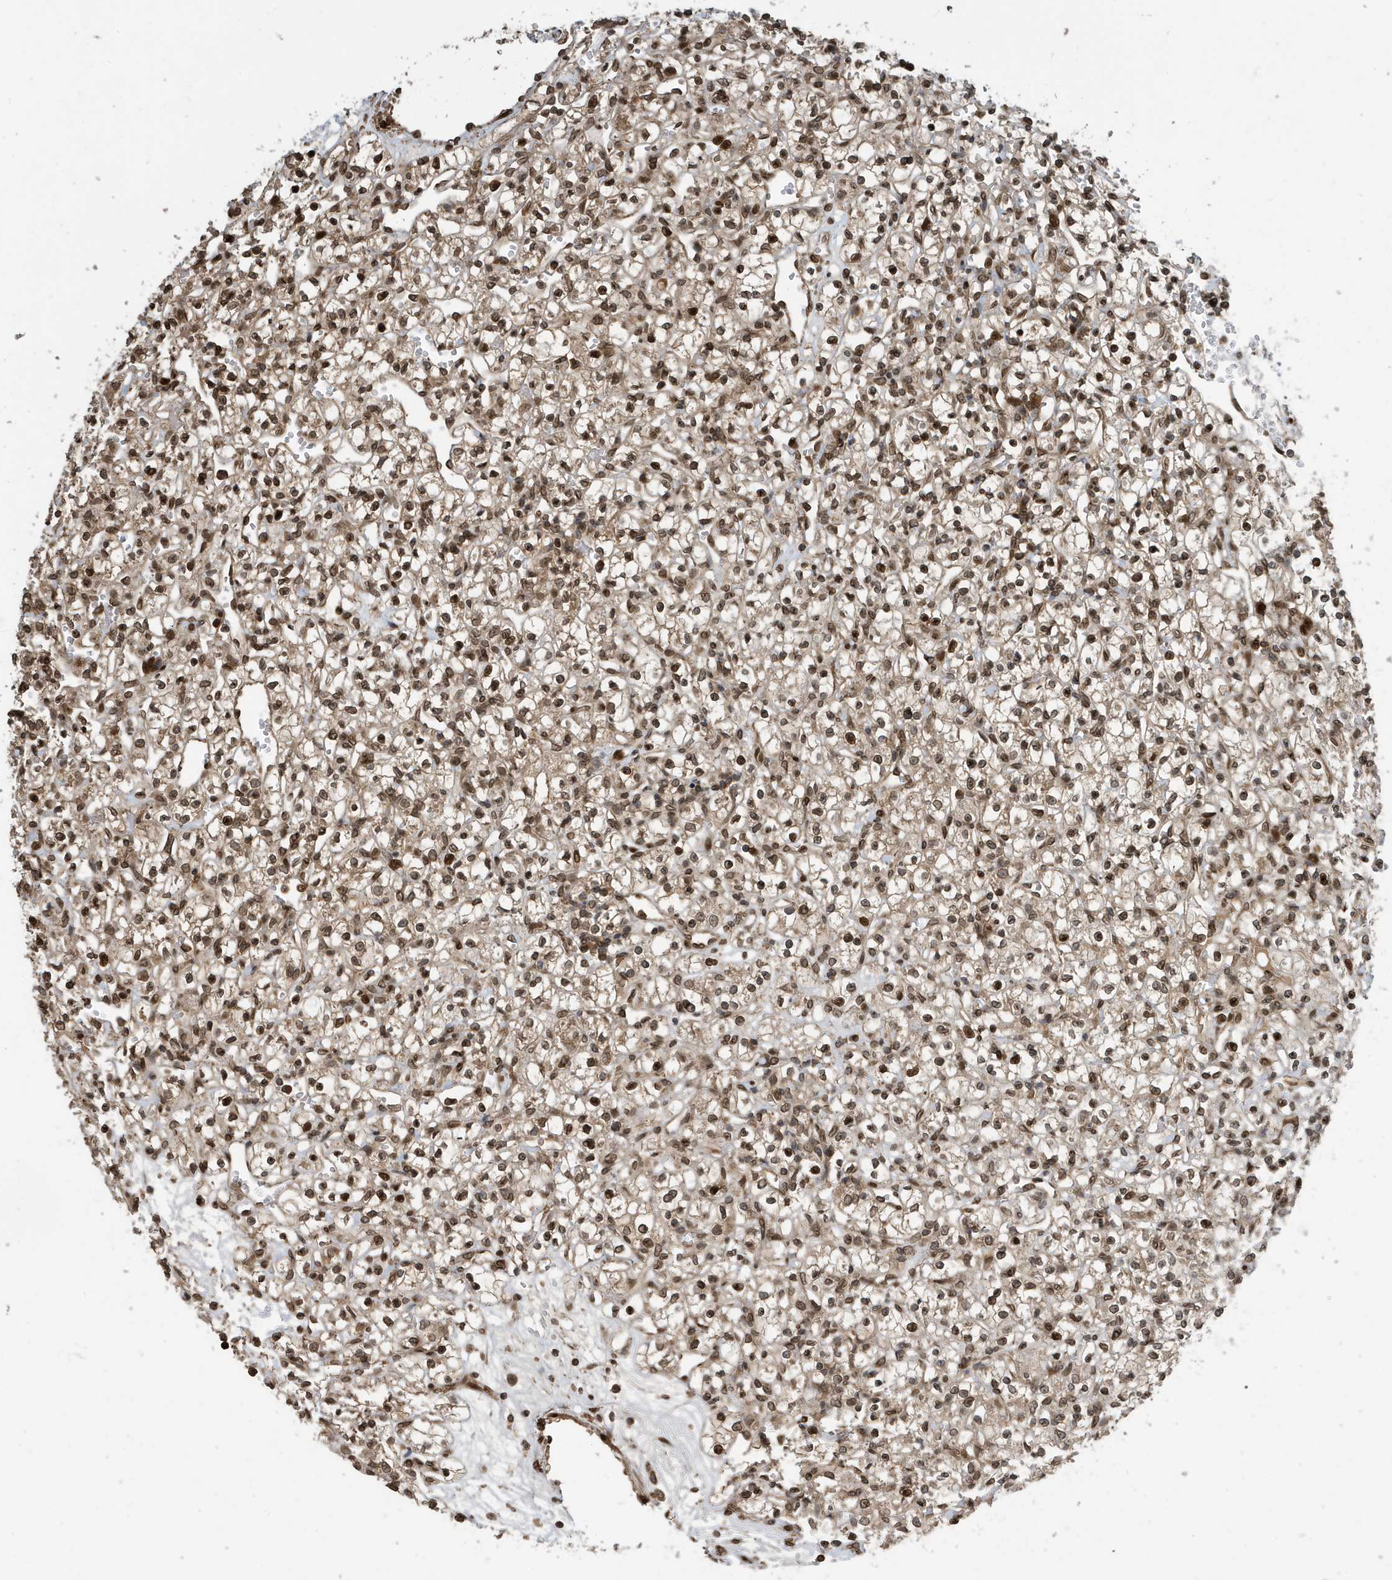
{"staining": {"intensity": "moderate", "quantity": ">75%", "location": "nuclear"}, "tissue": "renal cancer", "cell_type": "Tumor cells", "image_type": "cancer", "snomed": [{"axis": "morphology", "description": "Adenocarcinoma, NOS"}, {"axis": "topography", "description": "Kidney"}], "caption": "Renal adenocarcinoma stained with a protein marker displays moderate staining in tumor cells.", "gene": "DUSP18", "patient": {"sex": "female", "age": 59}}